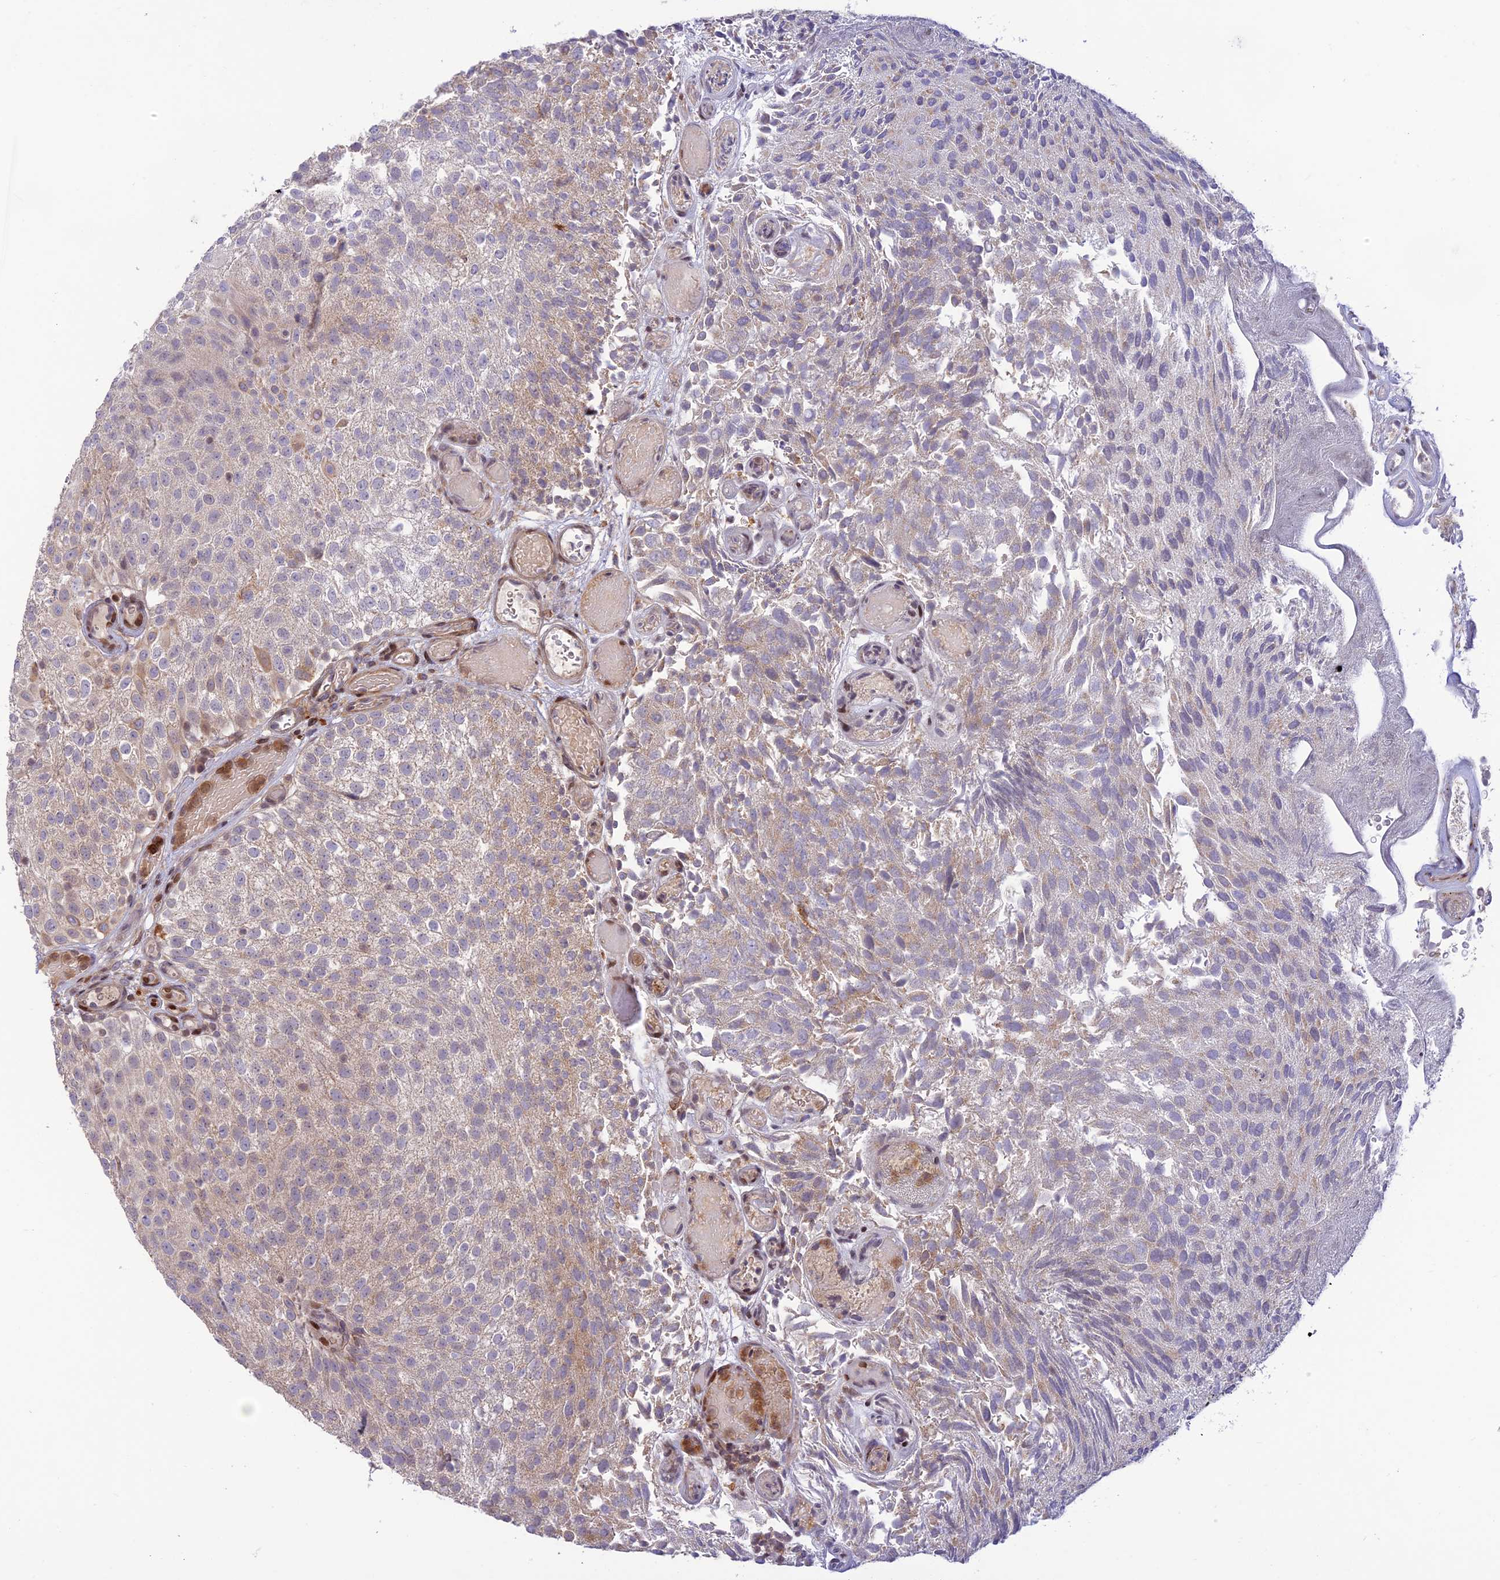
{"staining": {"intensity": "weak", "quantity": "25%-75%", "location": "cytoplasmic/membranous"}, "tissue": "urothelial cancer", "cell_type": "Tumor cells", "image_type": "cancer", "snomed": [{"axis": "morphology", "description": "Urothelial carcinoma, Low grade"}, {"axis": "topography", "description": "Urinary bladder"}], "caption": "This is an image of IHC staining of urothelial cancer, which shows weak positivity in the cytoplasmic/membranous of tumor cells.", "gene": "FAM186B", "patient": {"sex": "male", "age": 78}}